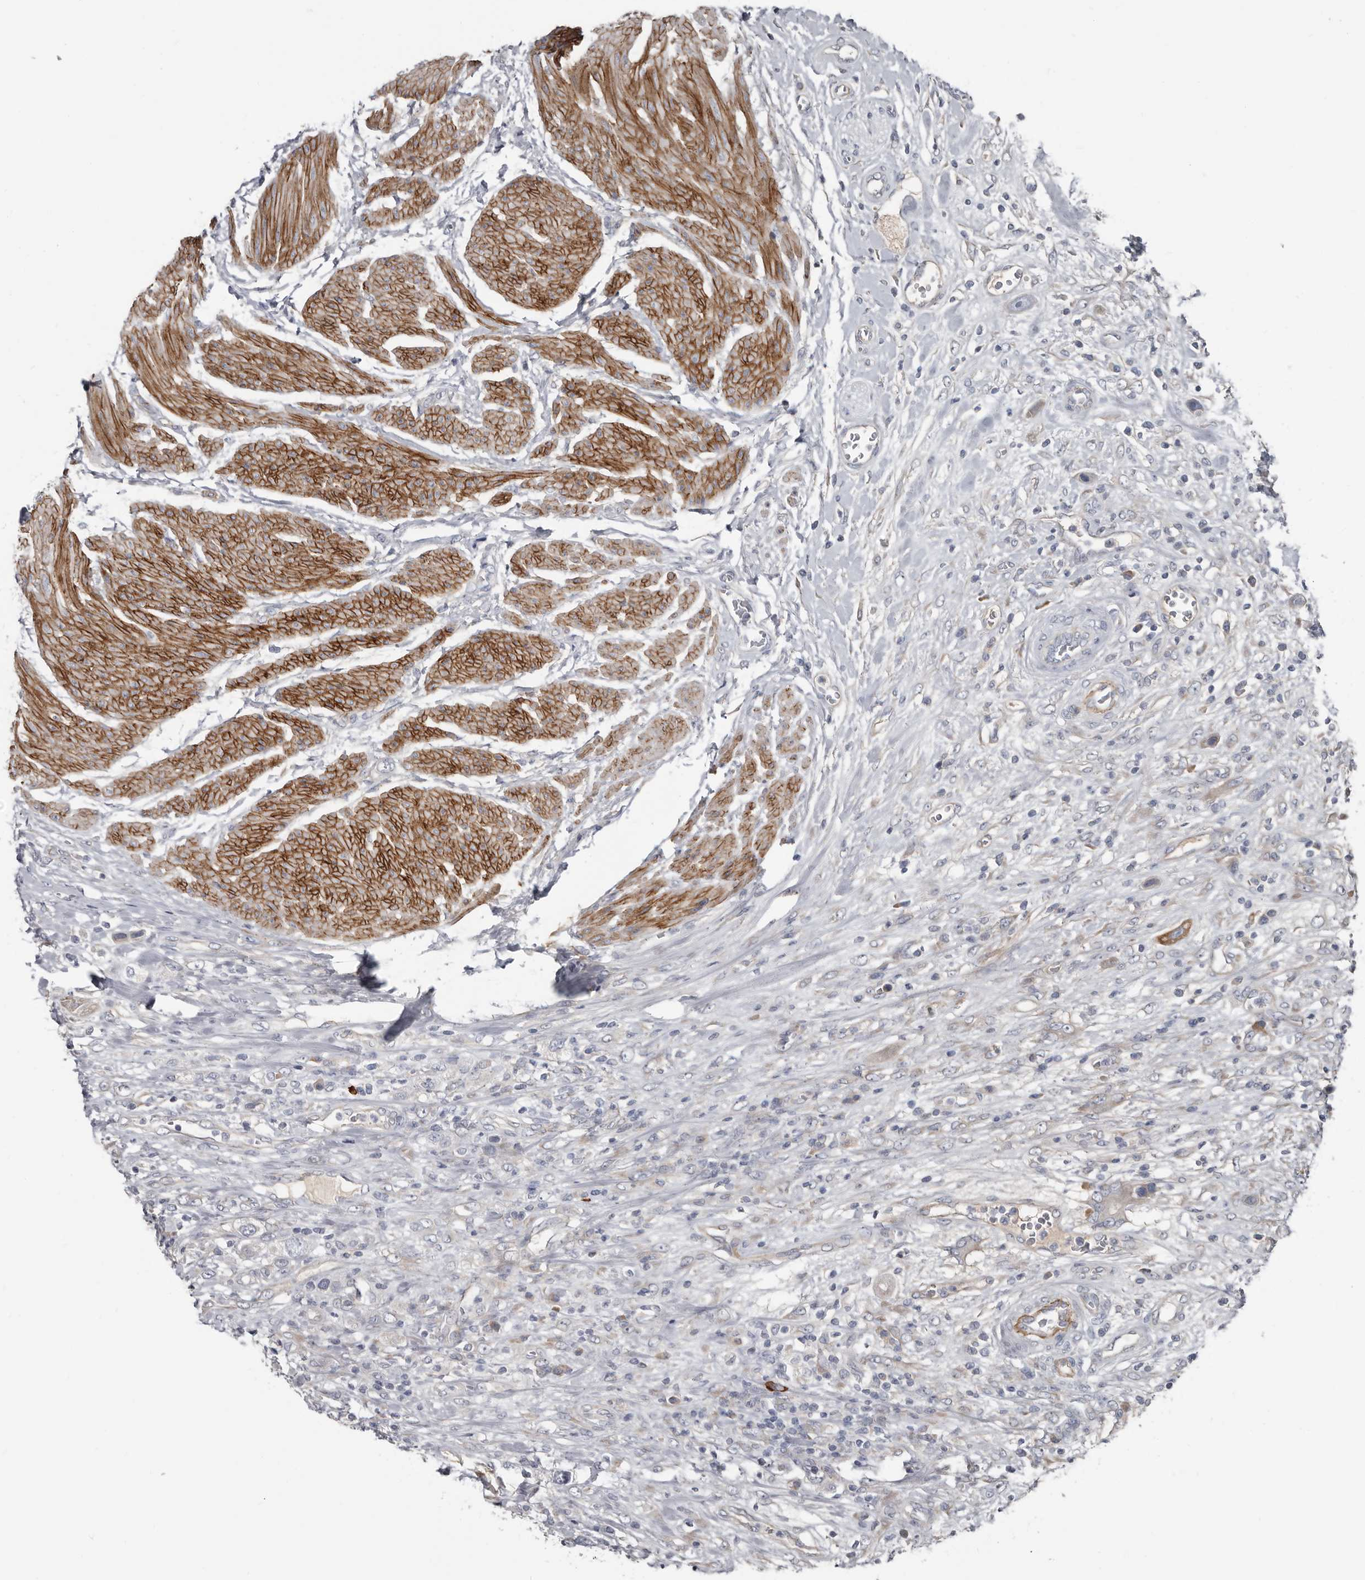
{"staining": {"intensity": "negative", "quantity": "none", "location": "none"}, "tissue": "urothelial cancer", "cell_type": "Tumor cells", "image_type": "cancer", "snomed": [{"axis": "morphology", "description": "Urothelial carcinoma, High grade"}, {"axis": "topography", "description": "Urinary bladder"}], "caption": "Urothelial carcinoma (high-grade) stained for a protein using IHC shows no expression tumor cells.", "gene": "ZNF114", "patient": {"sex": "male", "age": 50}}